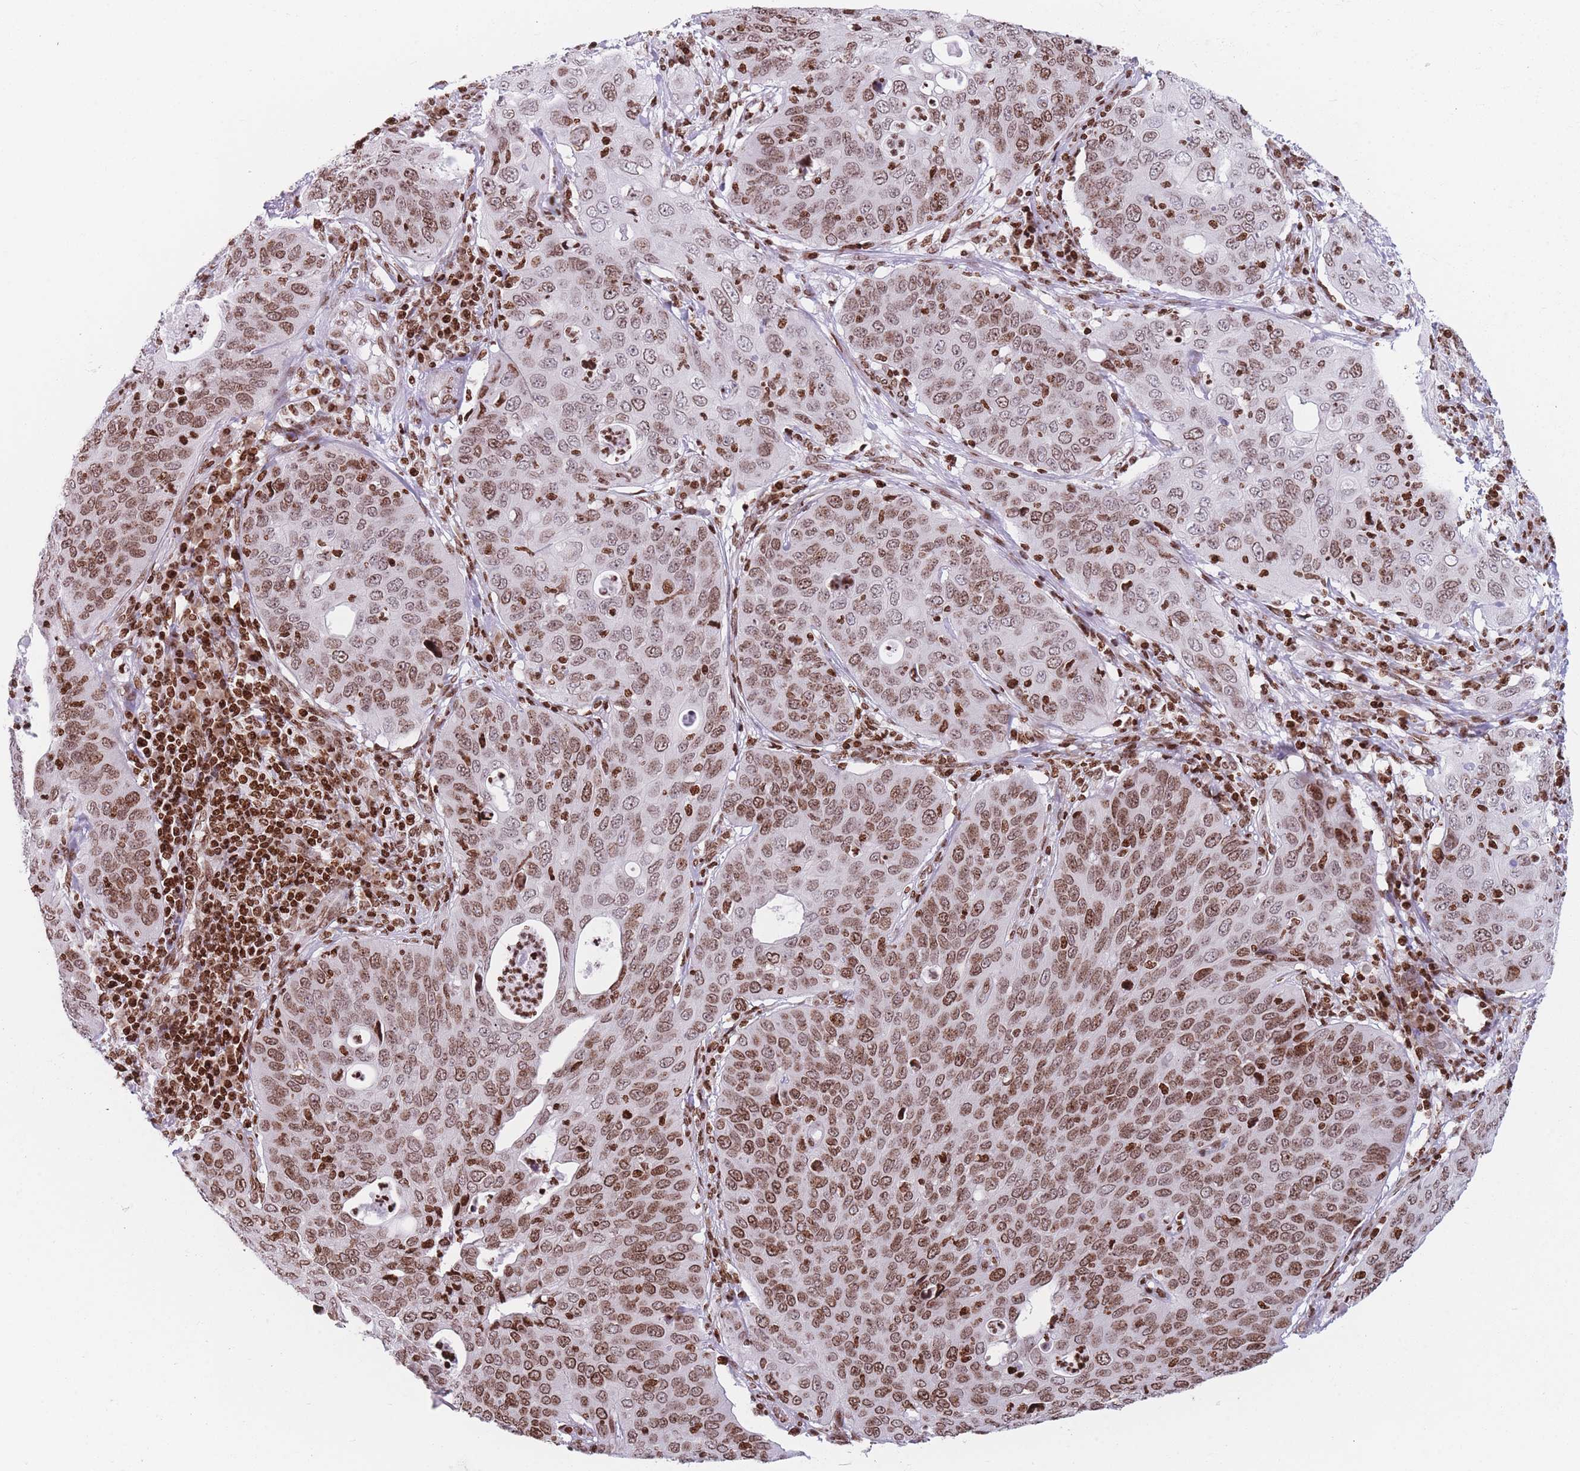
{"staining": {"intensity": "moderate", "quantity": ">75%", "location": "nuclear"}, "tissue": "cervical cancer", "cell_type": "Tumor cells", "image_type": "cancer", "snomed": [{"axis": "morphology", "description": "Squamous cell carcinoma, NOS"}, {"axis": "topography", "description": "Cervix"}], "caption": "IHC histopathology image of squamous cell carcinoma (cervical) stained for a protein (brown), which displays medium levels of moderate nuclear staining in approximately >75% of tumor cells.", "gene": "AK9", "patient": {"sex": "female", "age": 36}}